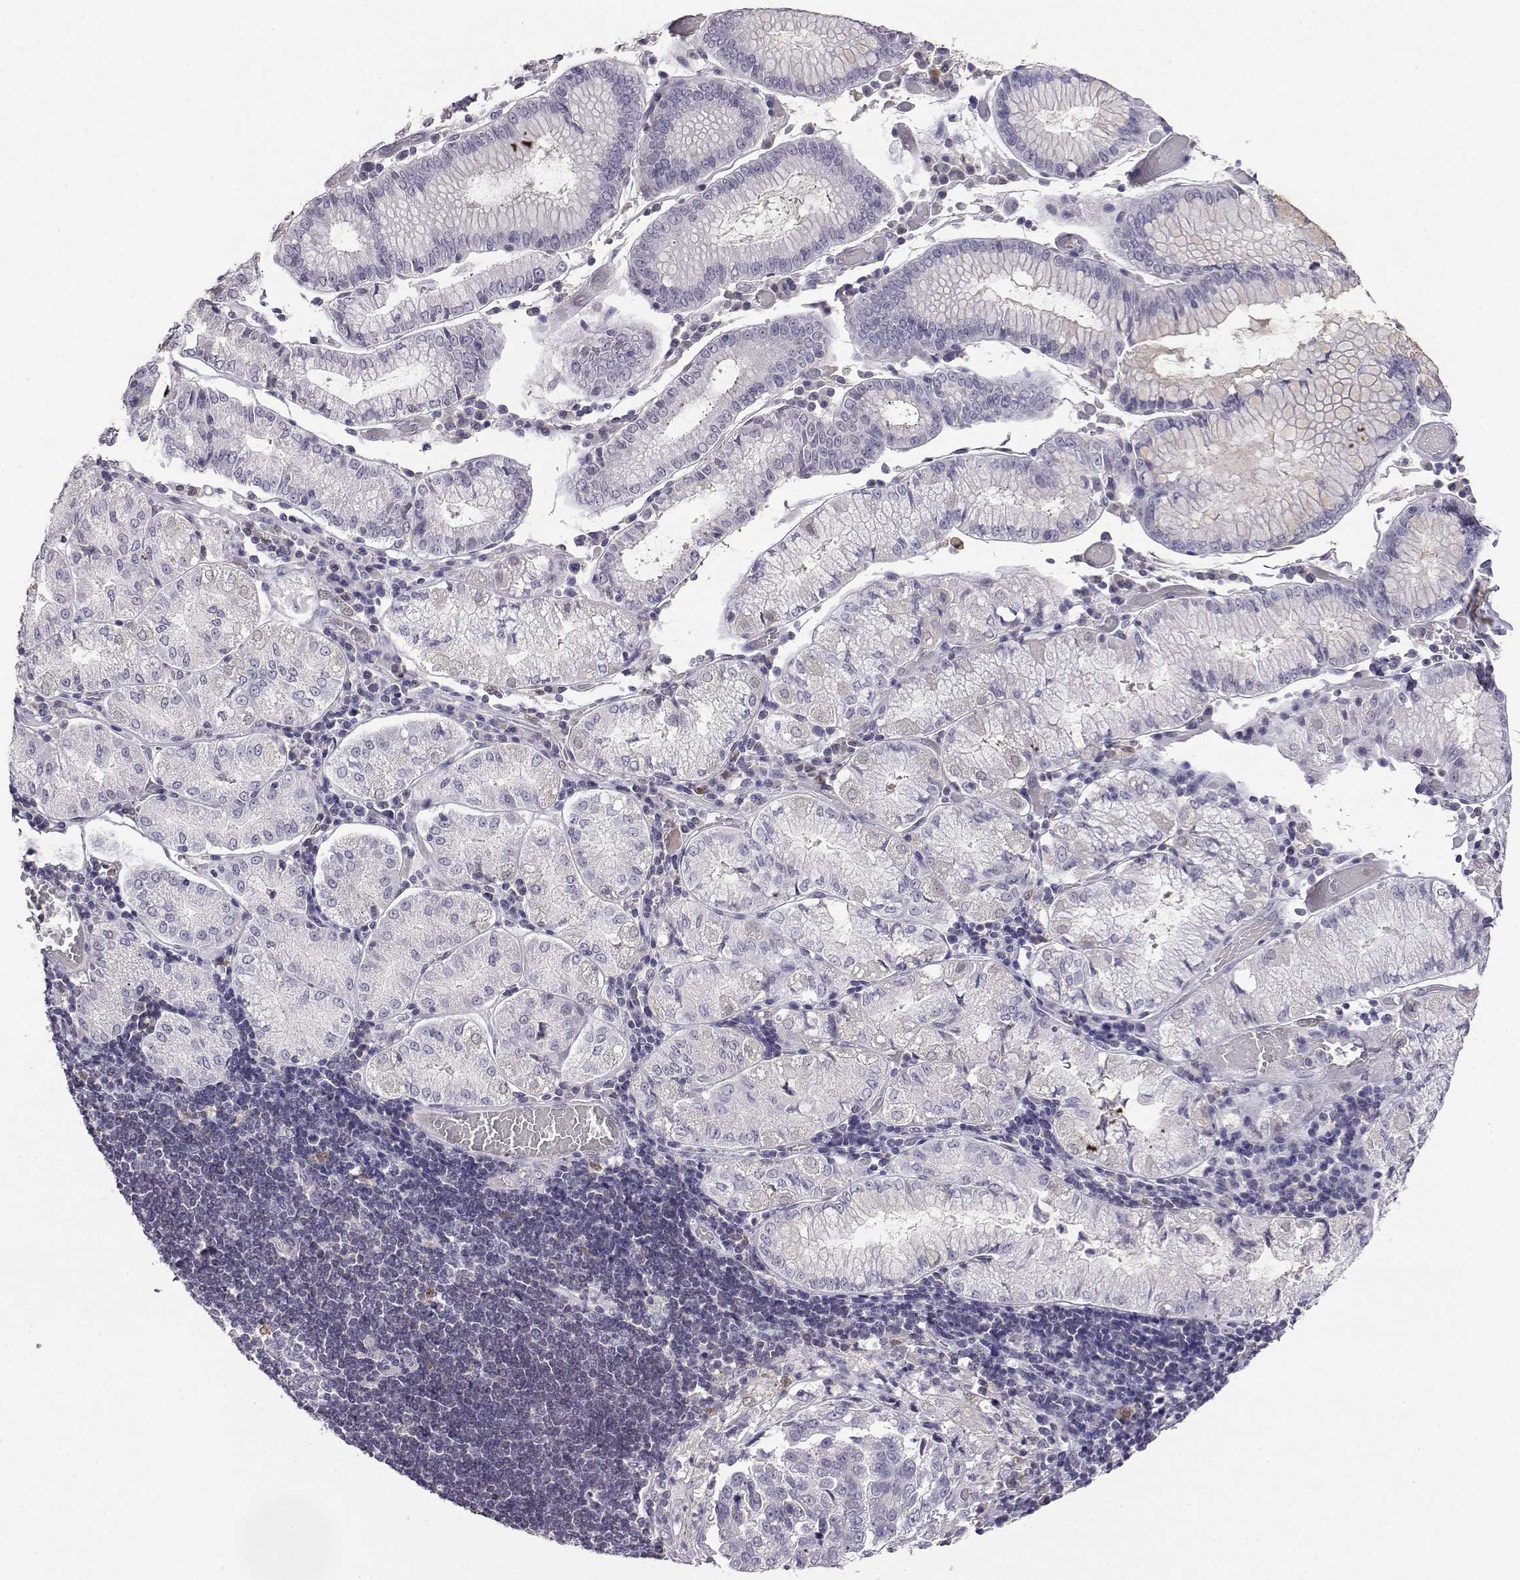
{"staining": {"intensity": "negative", "quantity": "none", "location": "none"}, "tissue": "stomach cancer", "cell_type": "Tumor cells", "image_type": "cancer", "snomed": [{"axis": "morphology", "description": "Adenocarcinoma, NOS"}, {"axis": "topography", "description": "Stomach"}], "caption": "High power microscopy histopathology image of an immunohistochemistry photomicrograph of adenocarcinoma (stomach), revealing no significant positivity in tumor cells.", "gene": "AKR1B1", "patient": {"sex": "male", "age": 93}}